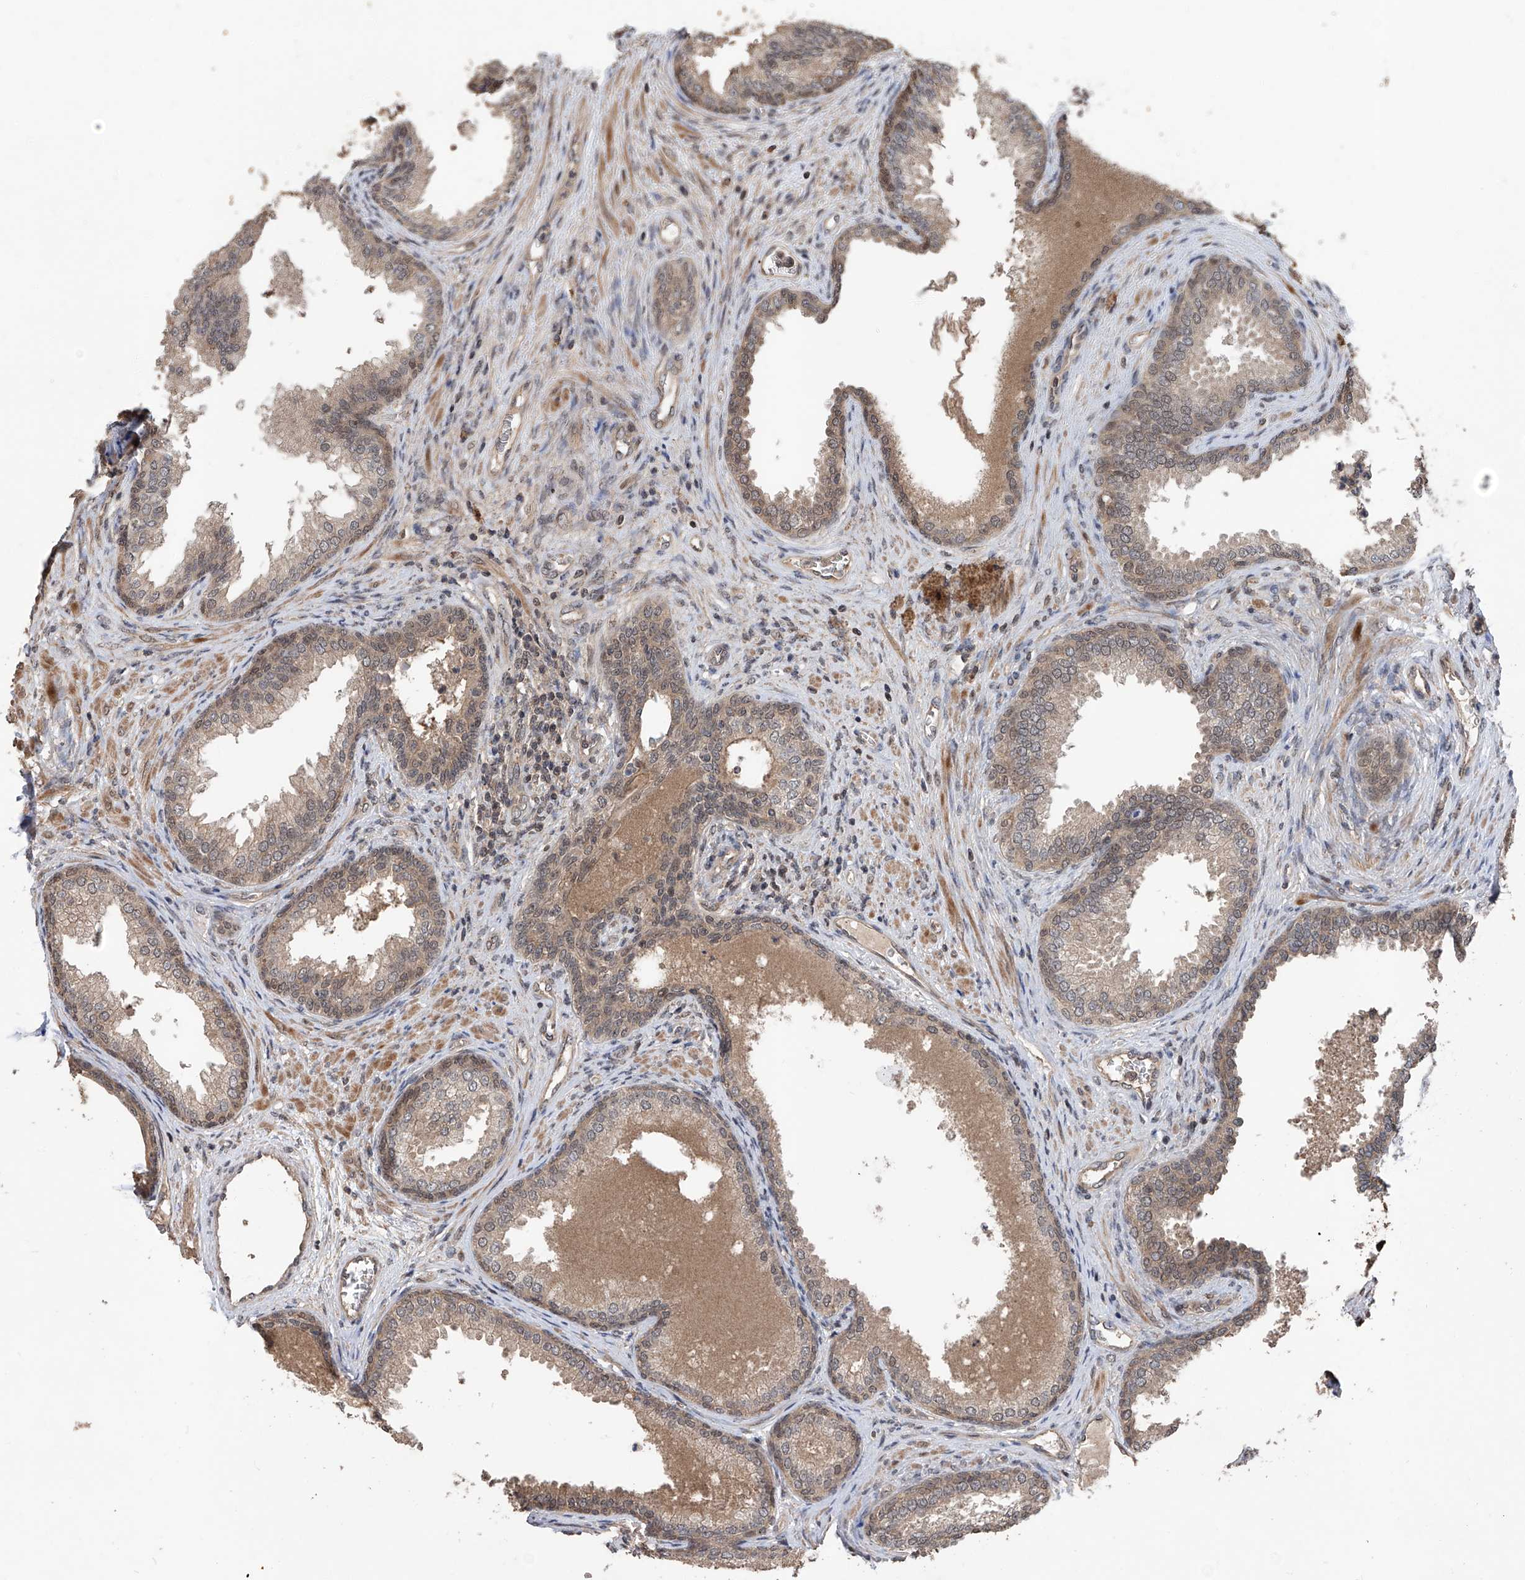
{"staining": {"intensity": "weak", "quantity": ">75%", "location": "cytoplasmic/membranous"}, "tissue": "prostate", "cell_type": "Glandular cells", "image_type": "normal", "snomed": [{"axis": "morphology", "description": "Normal tissue, NOS"}, {"axis": "topography", "description": "Prostate"}], "caption": "Protein staining of benign prostate demonstrates weak cytoplasmic/membranous staining in about >75% of glandular cells. The protein is stained brown, and the nuclei are stained in blue (DAB (3,3'-diaminobenzidine) IHC with brightfield microscopy, high magnification).", "gene": "LYSMD4", "patient": {"sex": "male", "age": 76}}